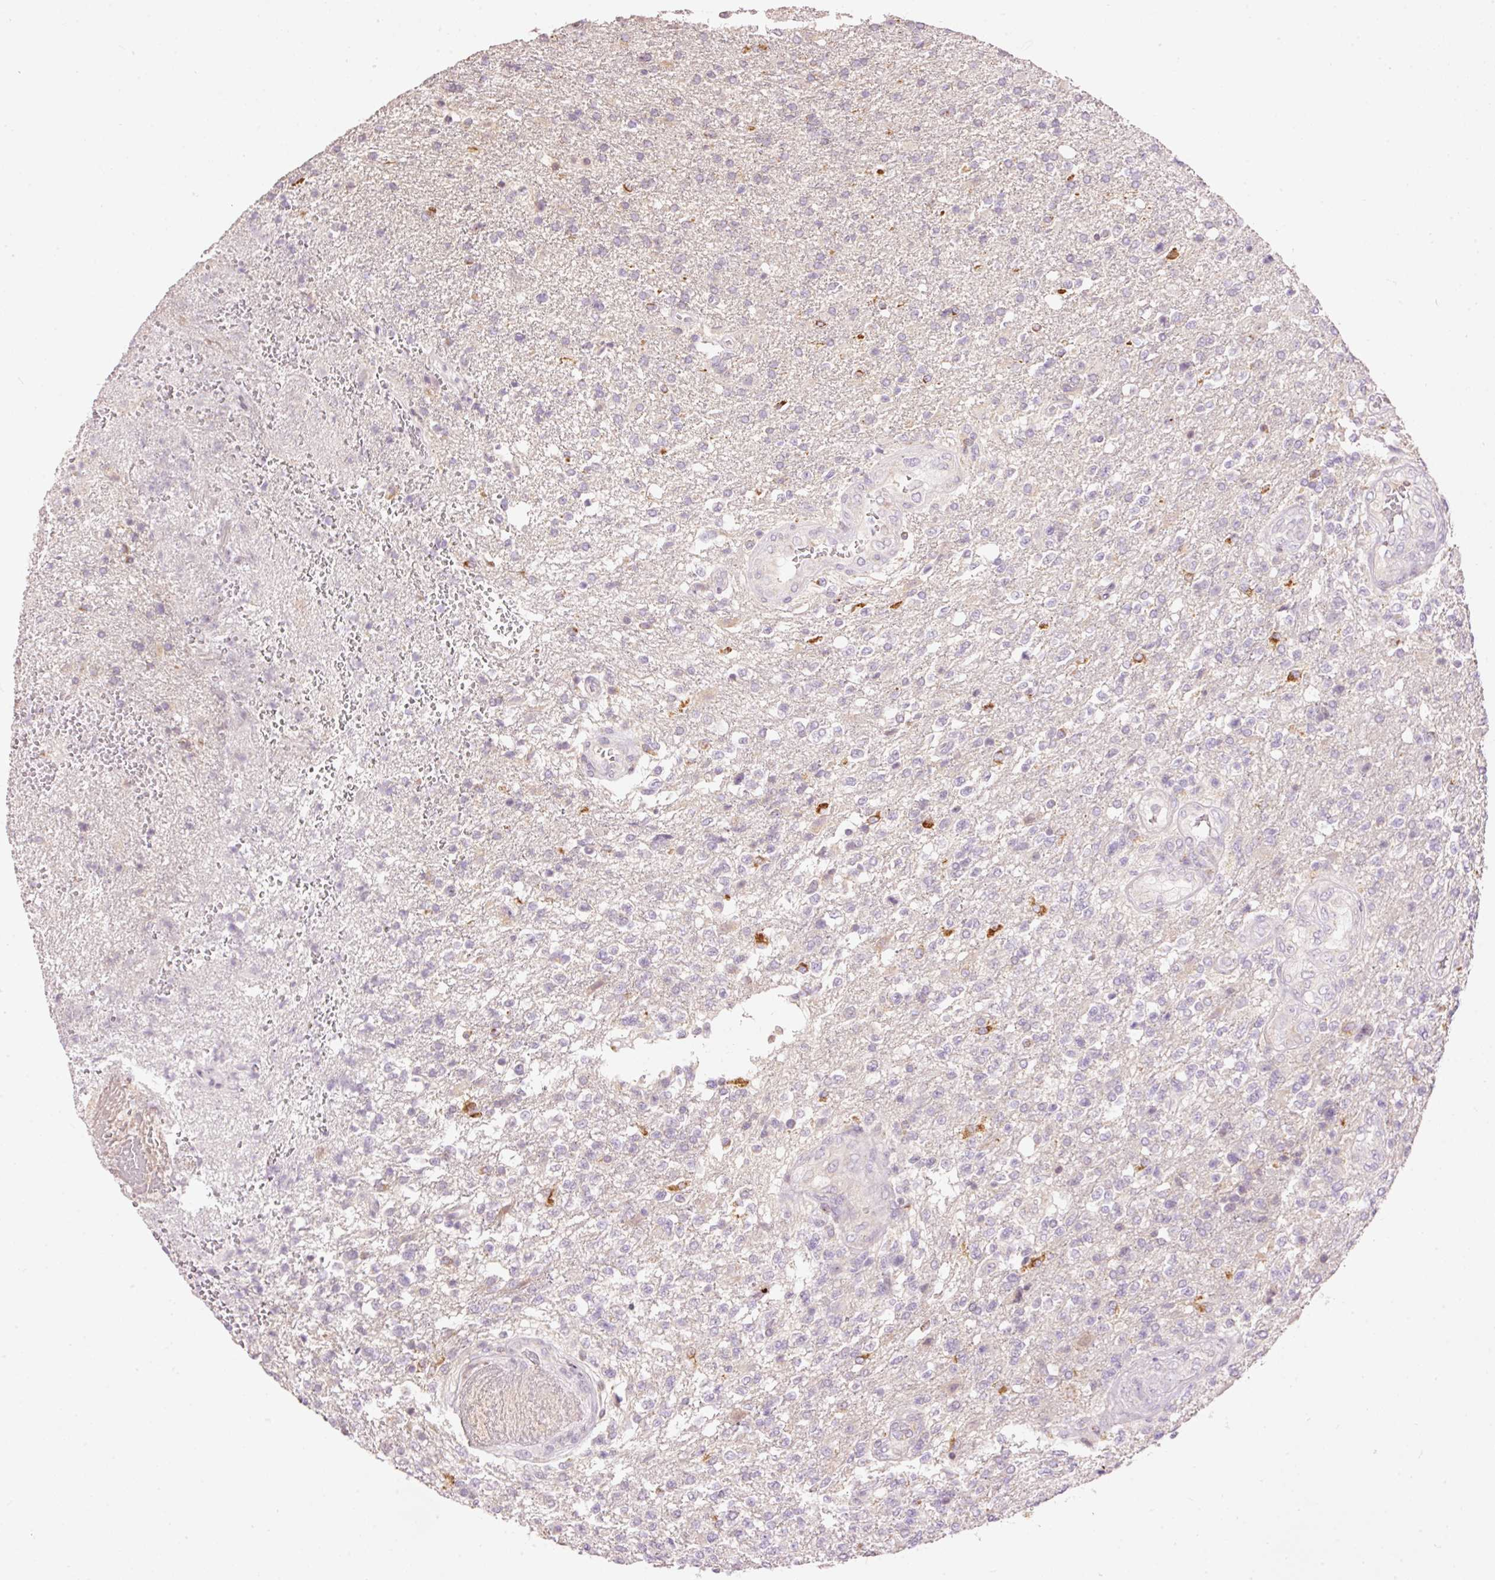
{"staining": {"intensity": "negative", "quantity": "none", "location": "none"}, "tissue": "glioma", "cell_type": "Tumor cells", "image_type": "cancer", "snomed": [{"axis": "morphology", "description": "Glioma, malignant, High grade"}, {"axis": "topography", "description": "Brain"}], "caption": "A histopathology image of human high-grade glioma (malignant) is negative for staining in tumor cells.", "gene": "ABHD11", "patient": {"sex": "male", "age": 56}}